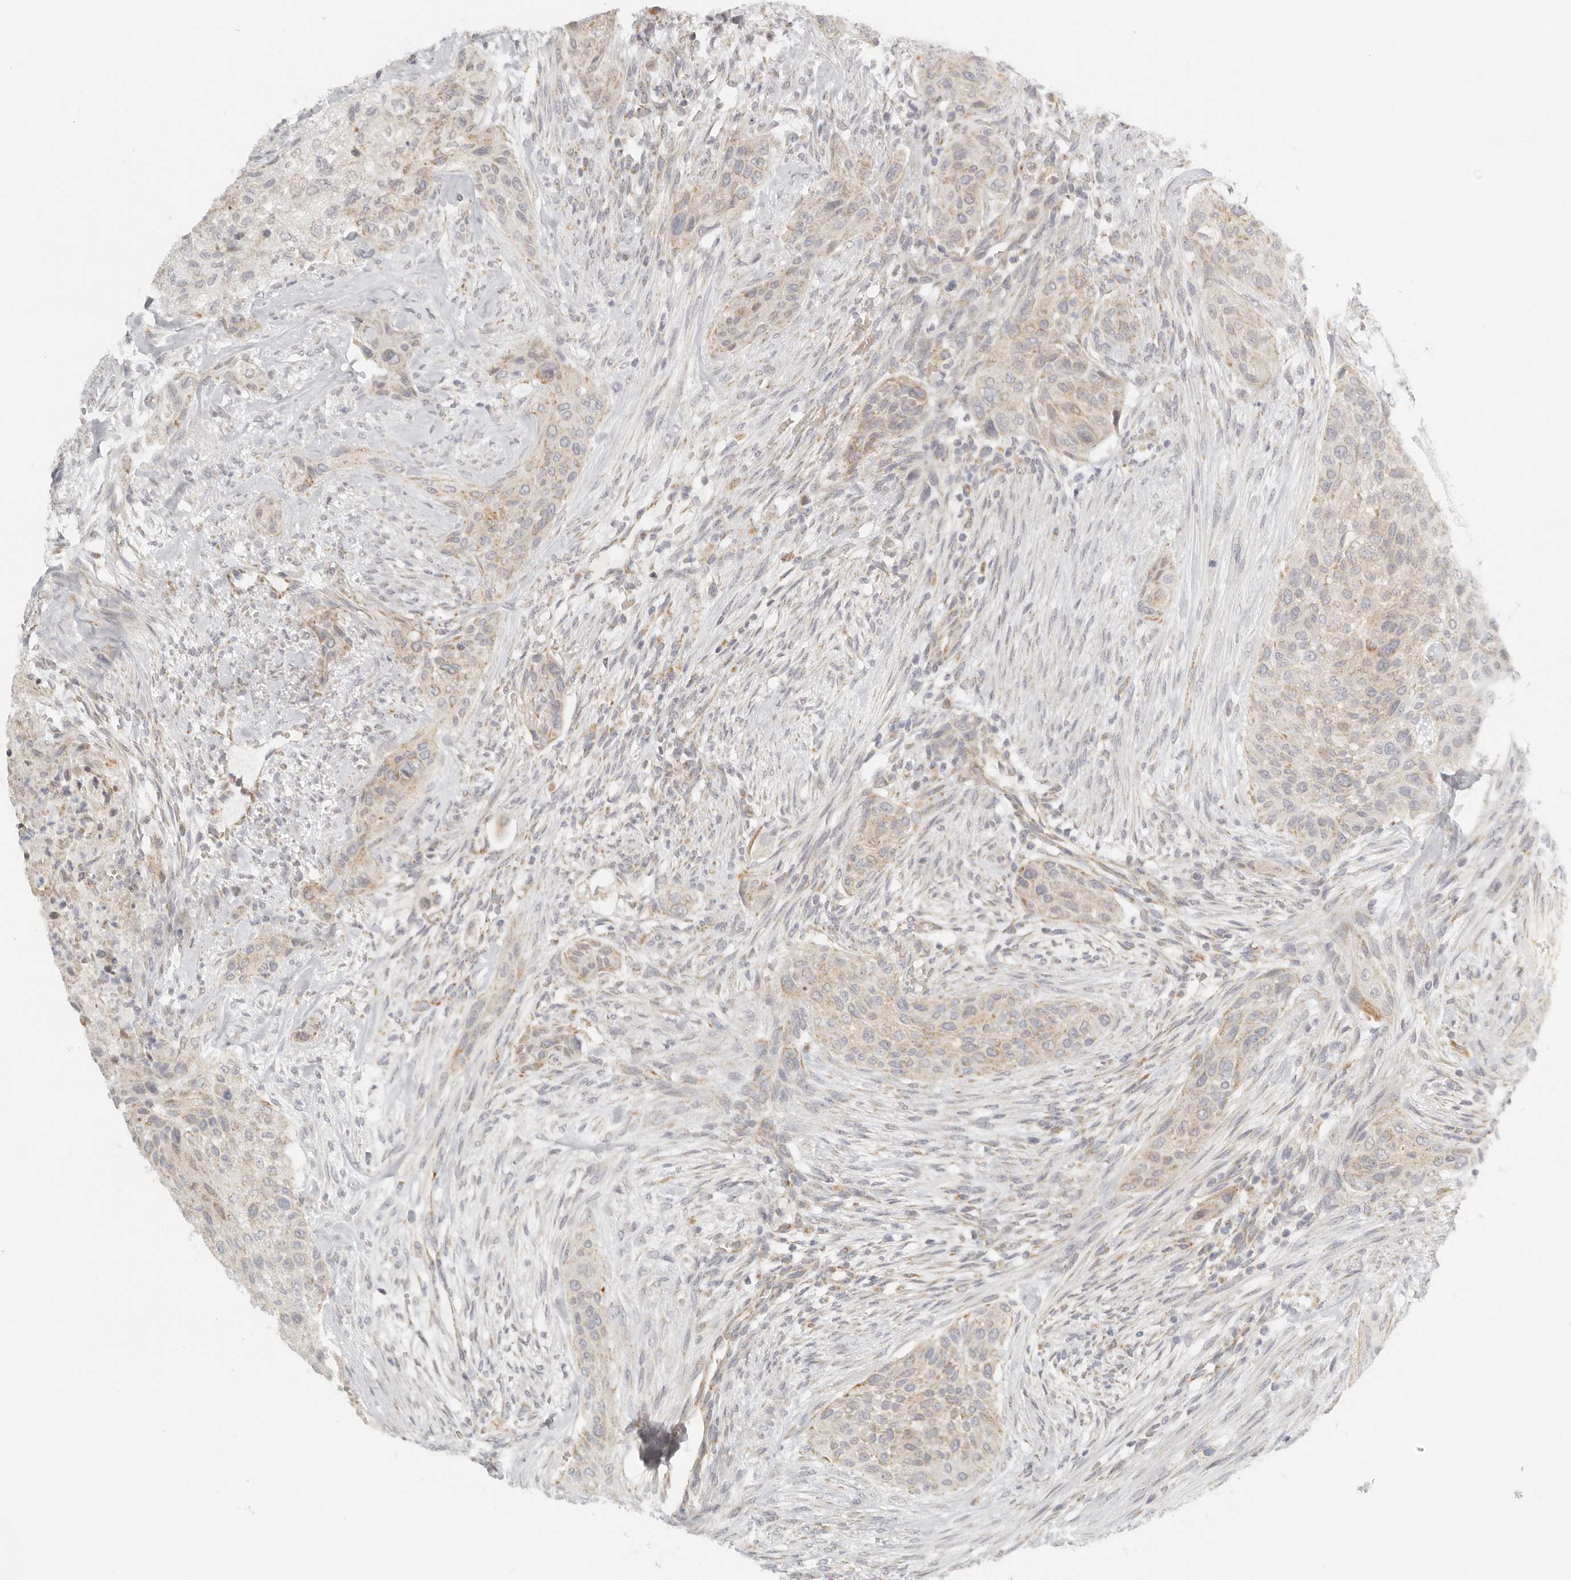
{"staining": {"intensity": "weak", "quantity": ">75%", "location": "cytoplasmic/membranous"}, "tissue": "urothelial cancer", "cell_type": "Tumor cells", "image_type": "cancer", "snomed": [{"axis": "morphology", "description": "Urothelial carcinoma, High grade"}, {"axis": "topography", "description": "Urinary bladder"}], "caption": "Immunohistochemistry (IHC) staining of high-grade urothelial carcinoma, which shows low levels of weak cytoplasmic/membranous positivity in about >75% of tumor cells indicating weak cytoplasmic/membranous protein expression. The staining was performed using DAB (3,3'-diaminobenzidine) (brown) for protein detection and nuclei were counterstained in hematoxylin (blue).", "gene": "KDF1", "patient": {"sex": "male", "age": 35}}